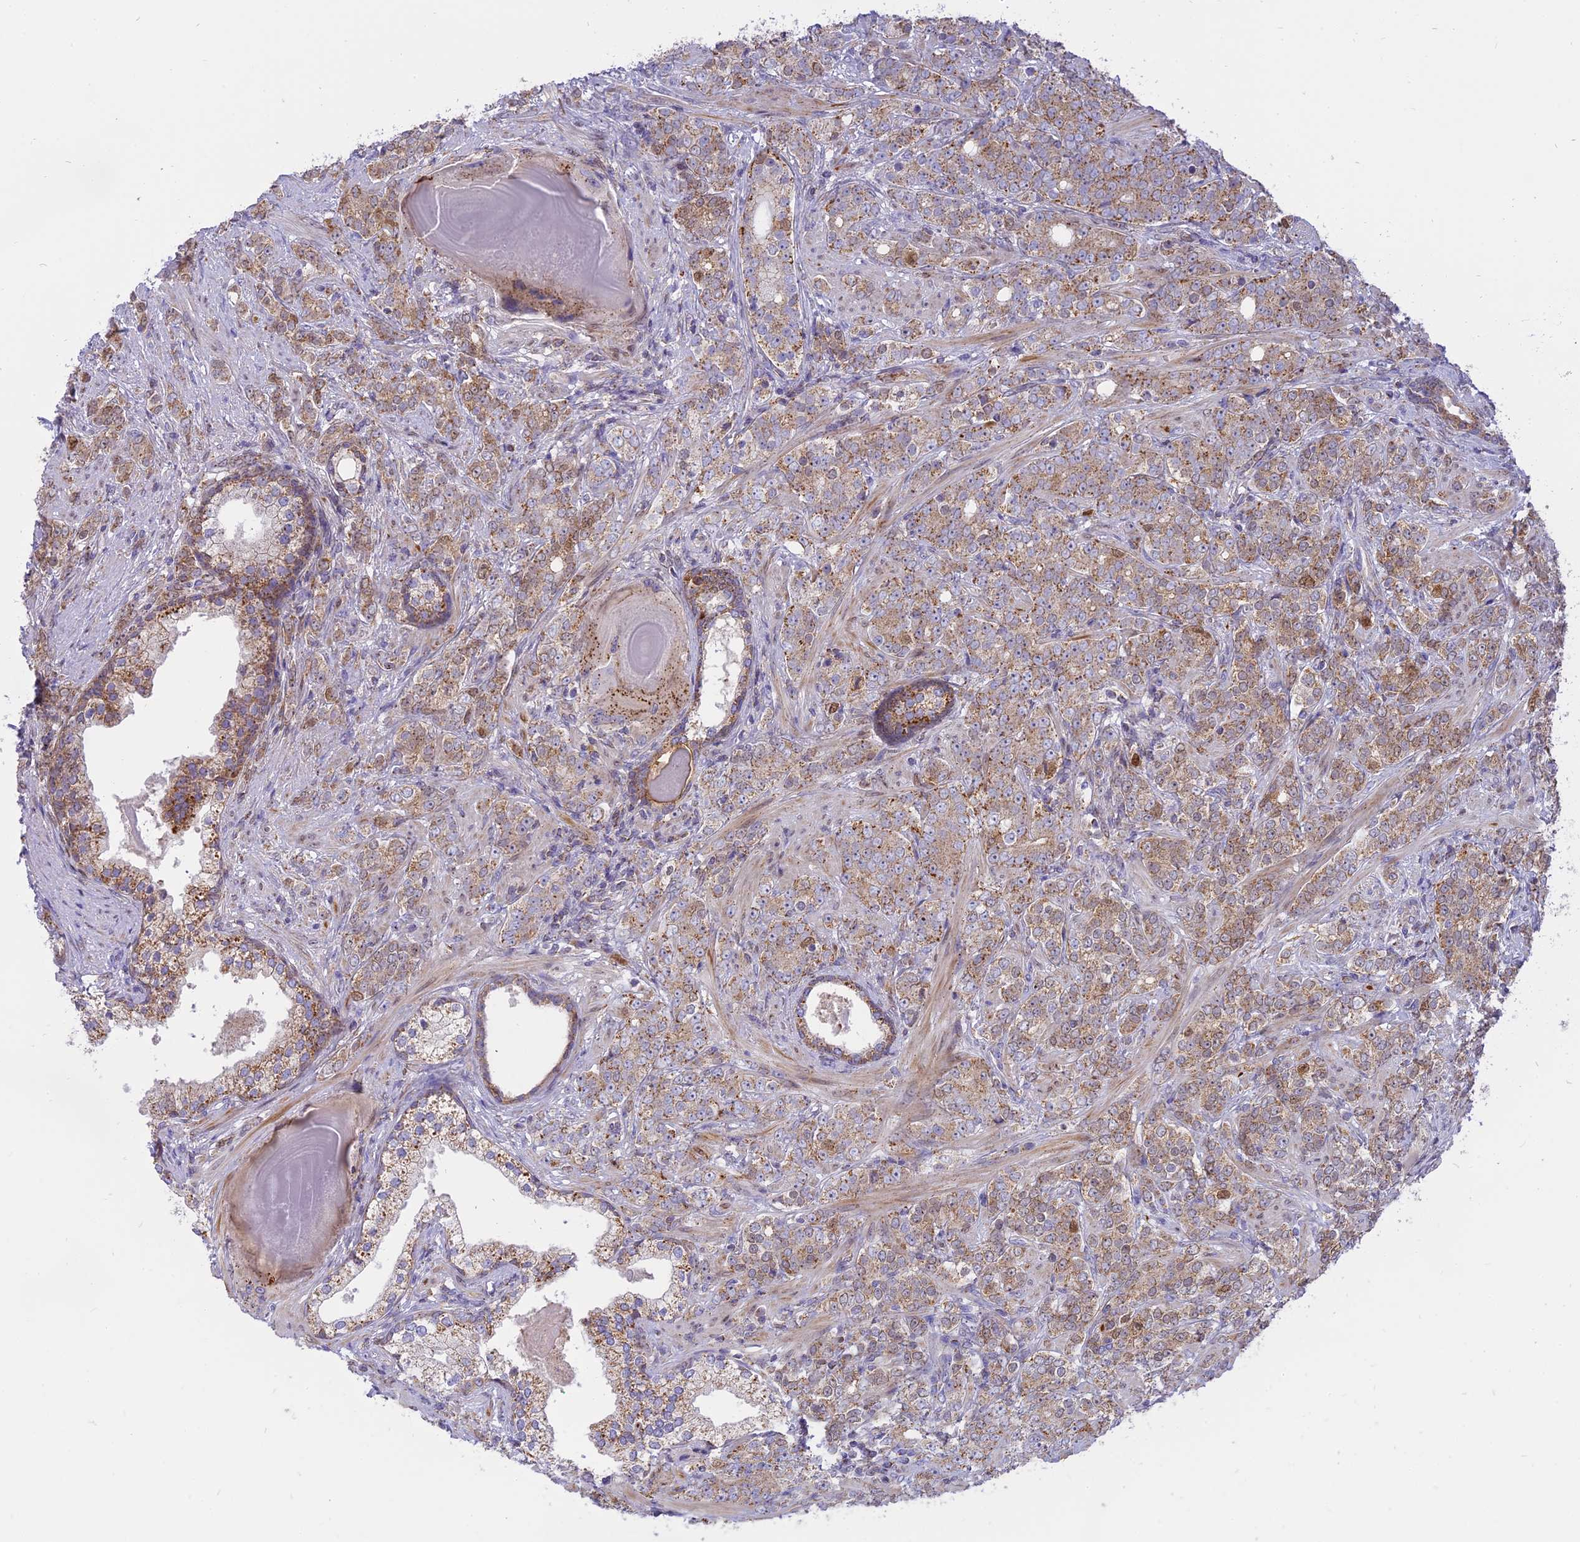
{"staining": {"intensity": "moderate", "quantity": "25%-75%", "location": "cytoplasmic/membranous"}, "tissue": "prostate cancer", "cell_type": "Tumor cells", "image_type": "cancer", "snomed": [{"axis": "morphology", "description": "Adenocarcinoma, High grade"}, {"axis": "topography", "description": "Prostate"}], "caption": "Immunohistochemistry (IHC) staining of high-grade adenocarcinoma (prostate), which demonstrates medium levels of moderate cytoplasmic/membranous staining in approximately 25%-75% of tumor cells indicating moderate cytoplasmic/membranous protein staining. The staining was performed using DAB (brown) for protein detection and nuclei were counterstained in hematoxylin (blue).", "gene": "CENPV", "patient": {"sex": "male", "age": 64}}